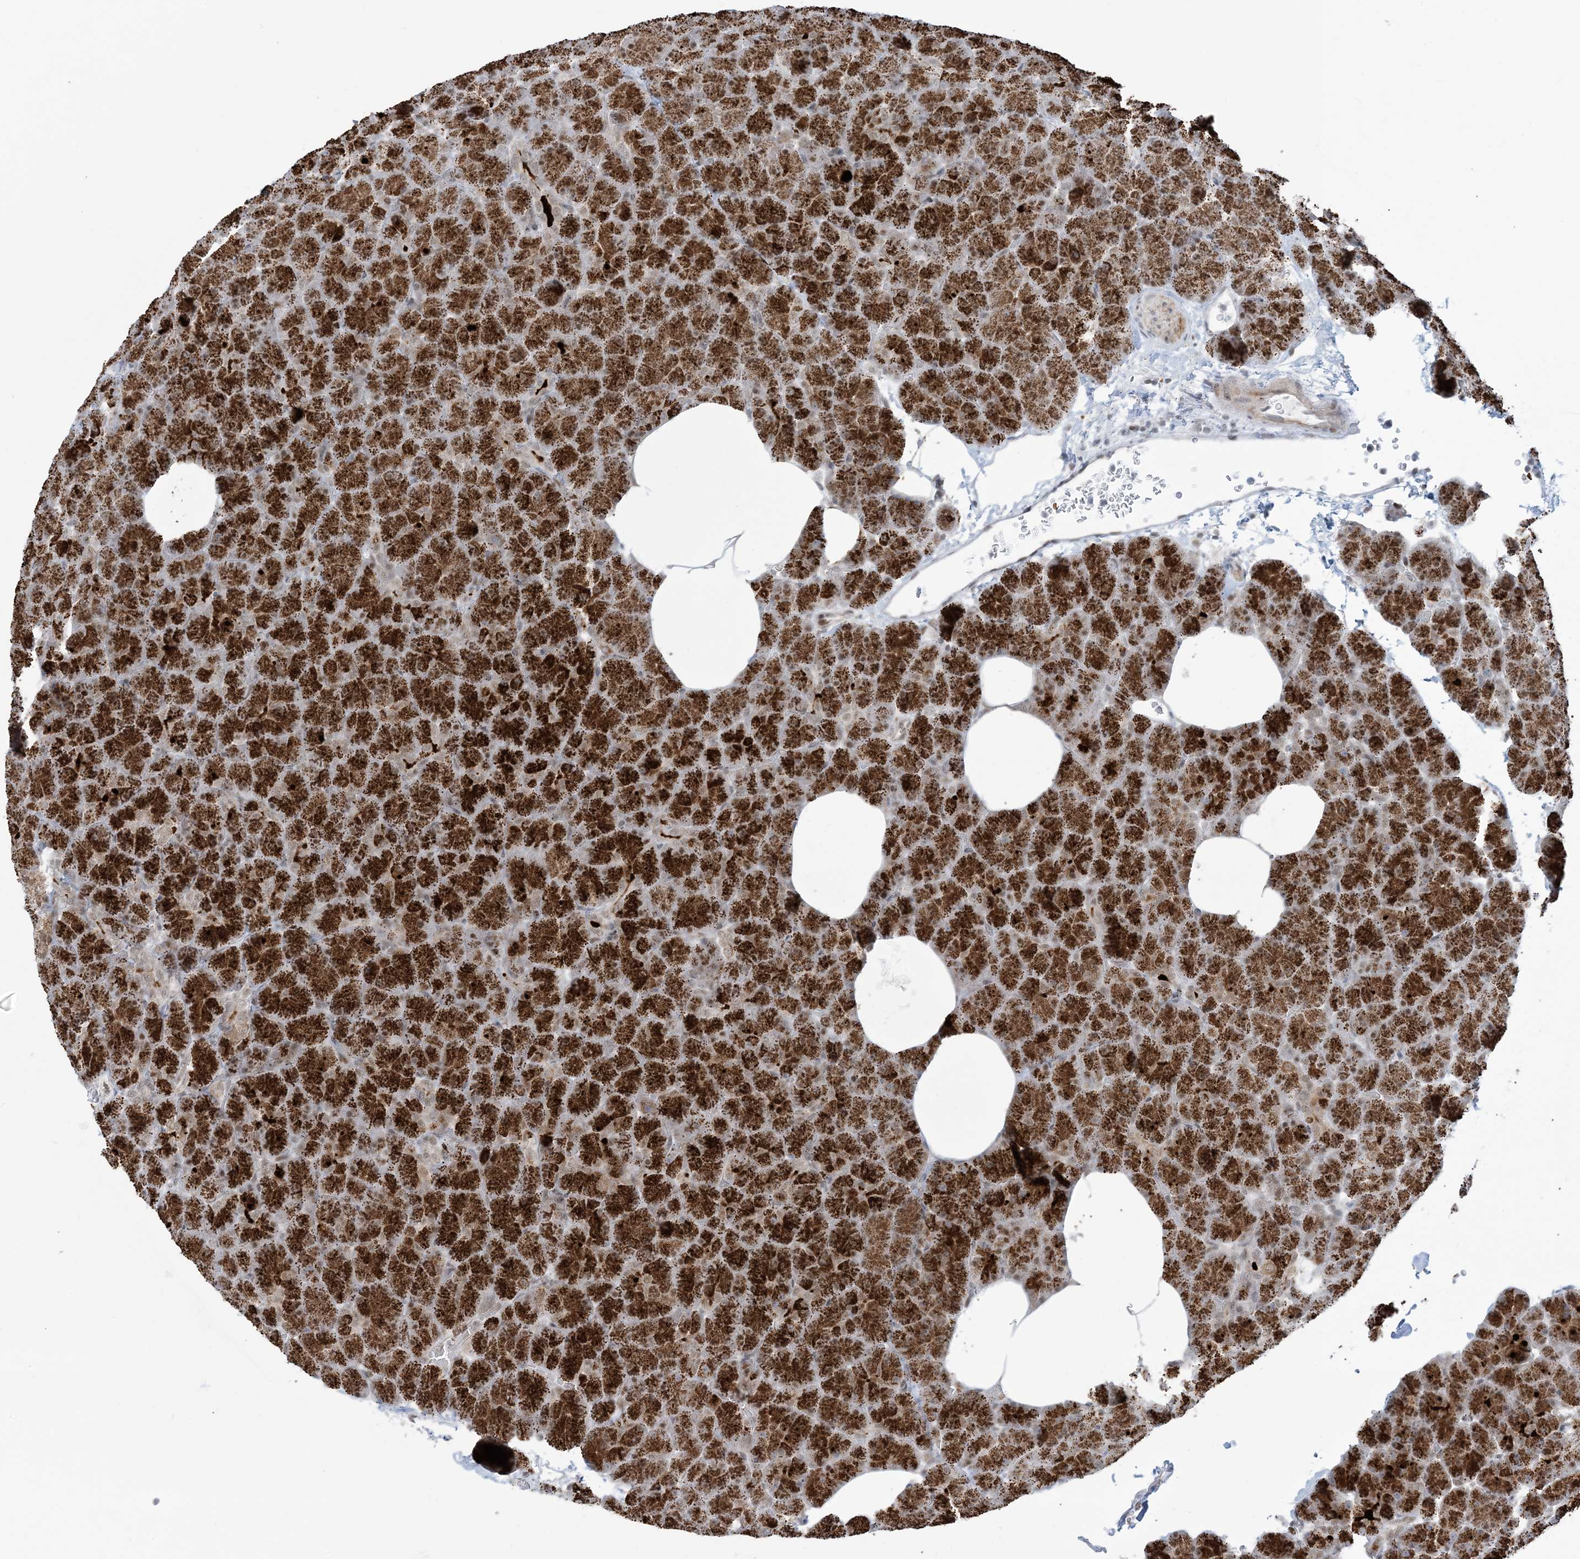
{"staining": {"intensity": "strong", "quantity": ">75%", "location": "cytoplasmic/membranous,nuclear"}, "tissue": "pancreas", "cell_type": "Exocrine glandular cells", "image_type": "normal", "snomed": [{"axis": "morphology", "description": "Normal tissue, NOS"}, {"axis": "morphology", "description": "Carcinoid, malignant, NOS"}, {"axis": "topography", "description": "Pancreas"}], "caption": "Immunohistochemical staining of benign pancreas reveals >75% levels of strong cytoplasmic/membranous,nuclear protein staining in about >75% of exocrine glandular cells.", "gene": "ECT2L", "patient": {"sex": "female", "age": 35}}